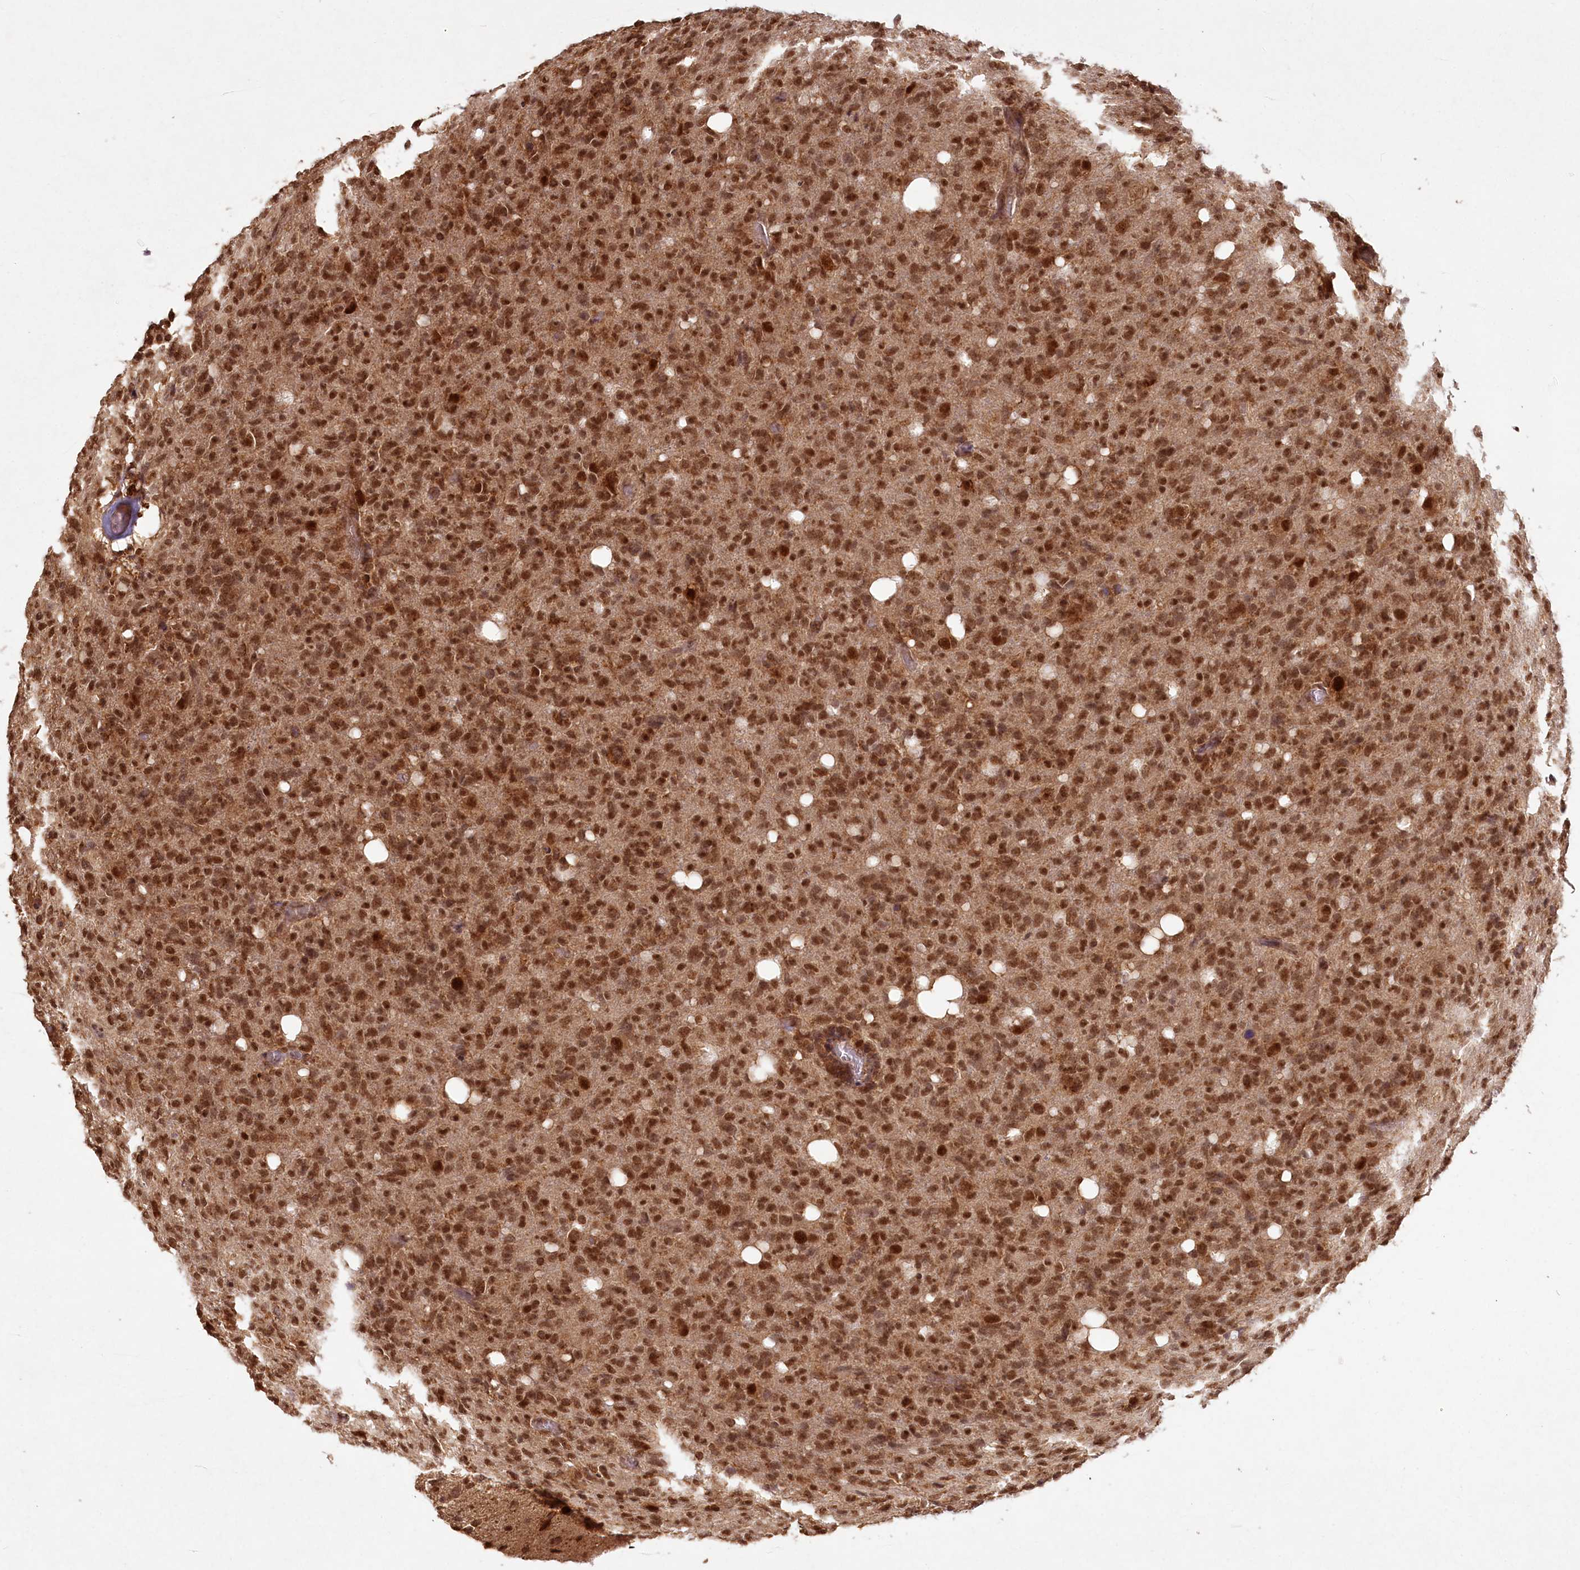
{"staining": {"intensity": "strong", "quantity": ">75%", "location": "cytoplasmic/membranous,nuclear"}, "tissue": "glioma", "cell_type": "Tumor cells", "image_type": "cancer", "snomed": [{"axis": "morphology", "description": "Glioma, malignant, High grade"}, {"axis": "topography", "description": "Brain"}], "caption": "This photomicrograph demonstrates immunohistochemistry (IHC) staining of human glioma, with high strong cytoplasmic/membranous and nuclear expression in approximately >75% of tumor cells.", "gene": "MICU1", "patient": {"sex": "female", "age": 57}}